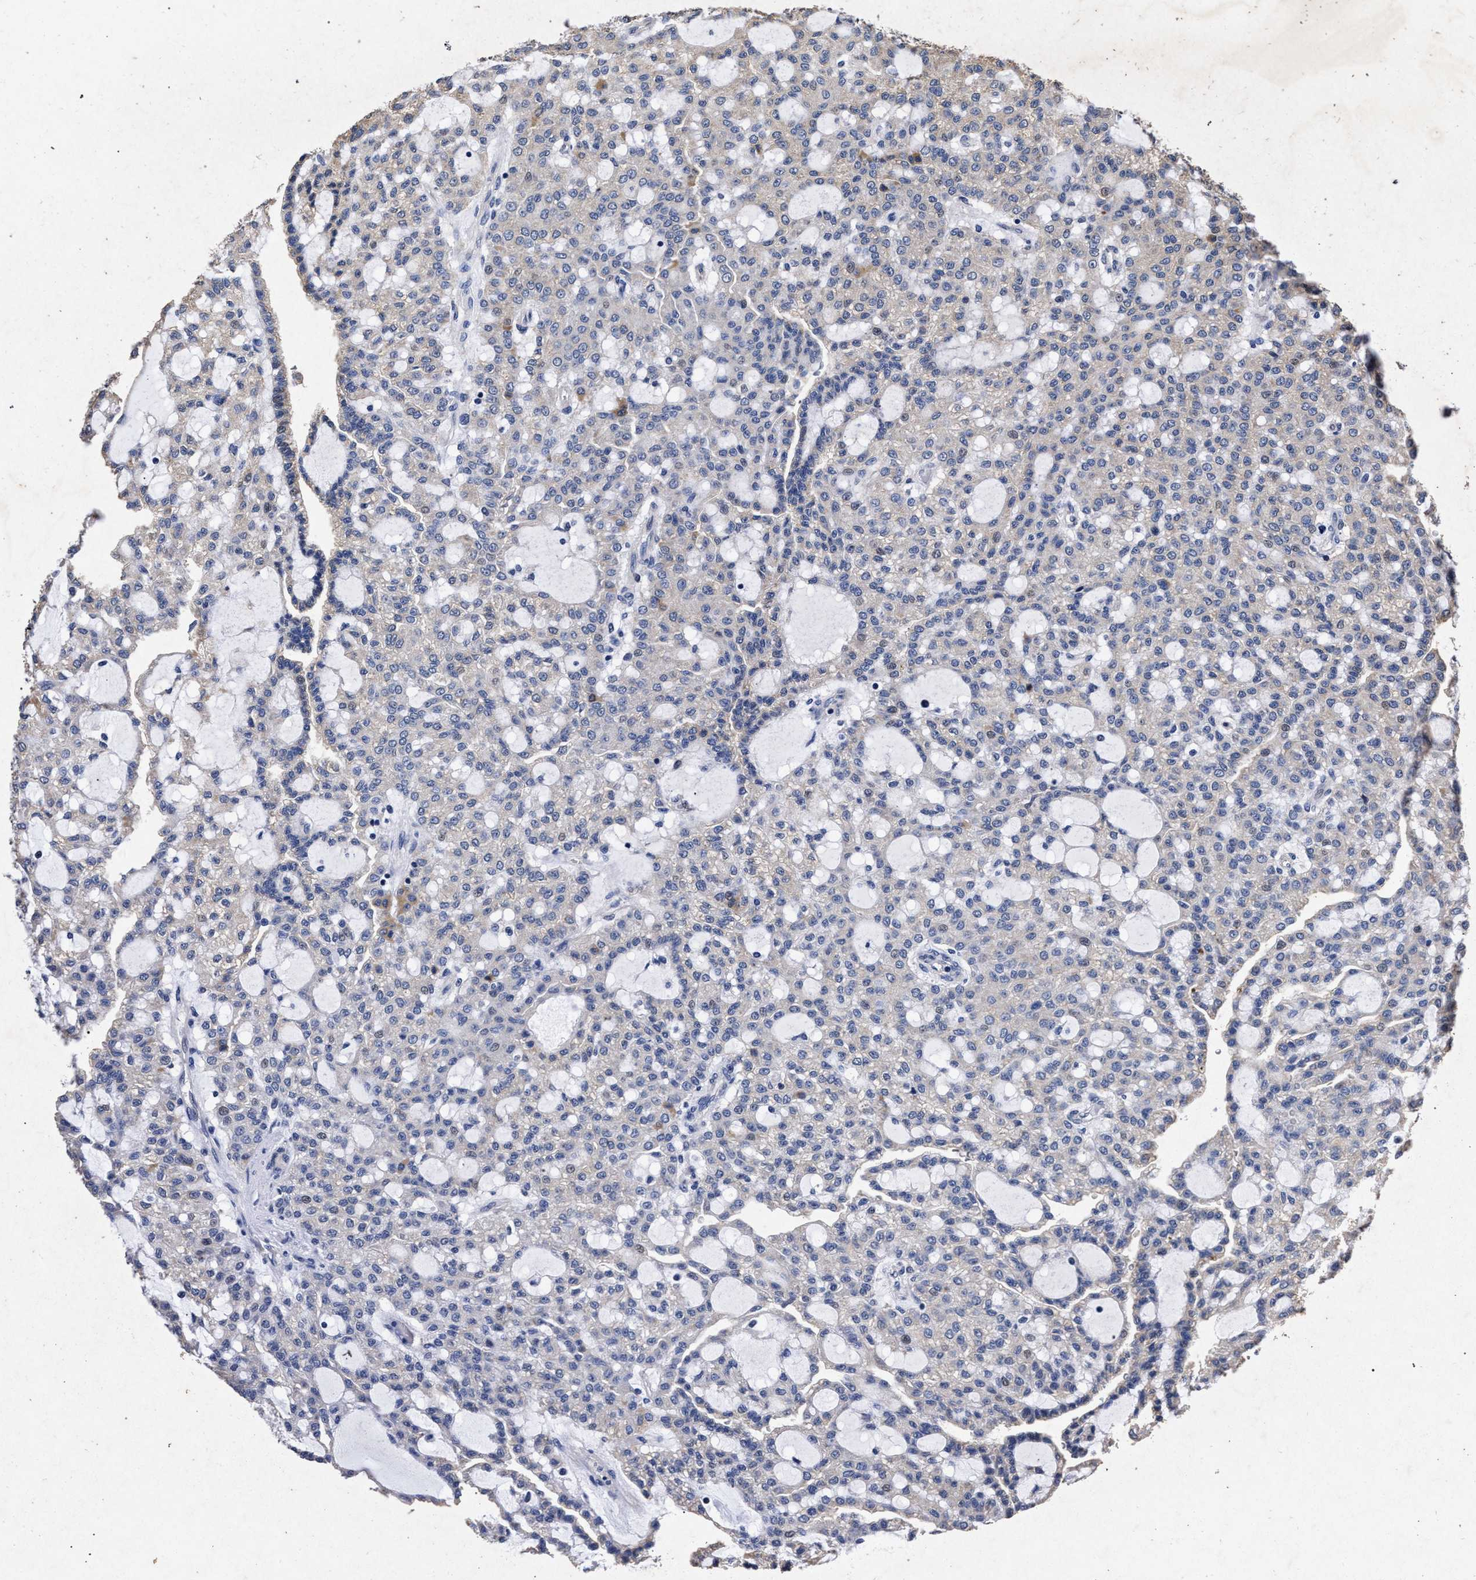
{"staining": {"intensity": "negative", "quantity": "none", "location": "none"}, "tissue": "renal cancer", "cell_type": "Tumor cells", "image_type": "cancer", "snomed": [{"axis": "morphology", "description": "Adenocarcinoma, NOS"}, {"axis": "topography", "description": "Kidney"}], "caption": "An image of human renal cancer (adenocarcinoma) is negative for staining in tumor cells.", "gene": "ATP1A2", "patient": {"sex": "male", "age": 63}}